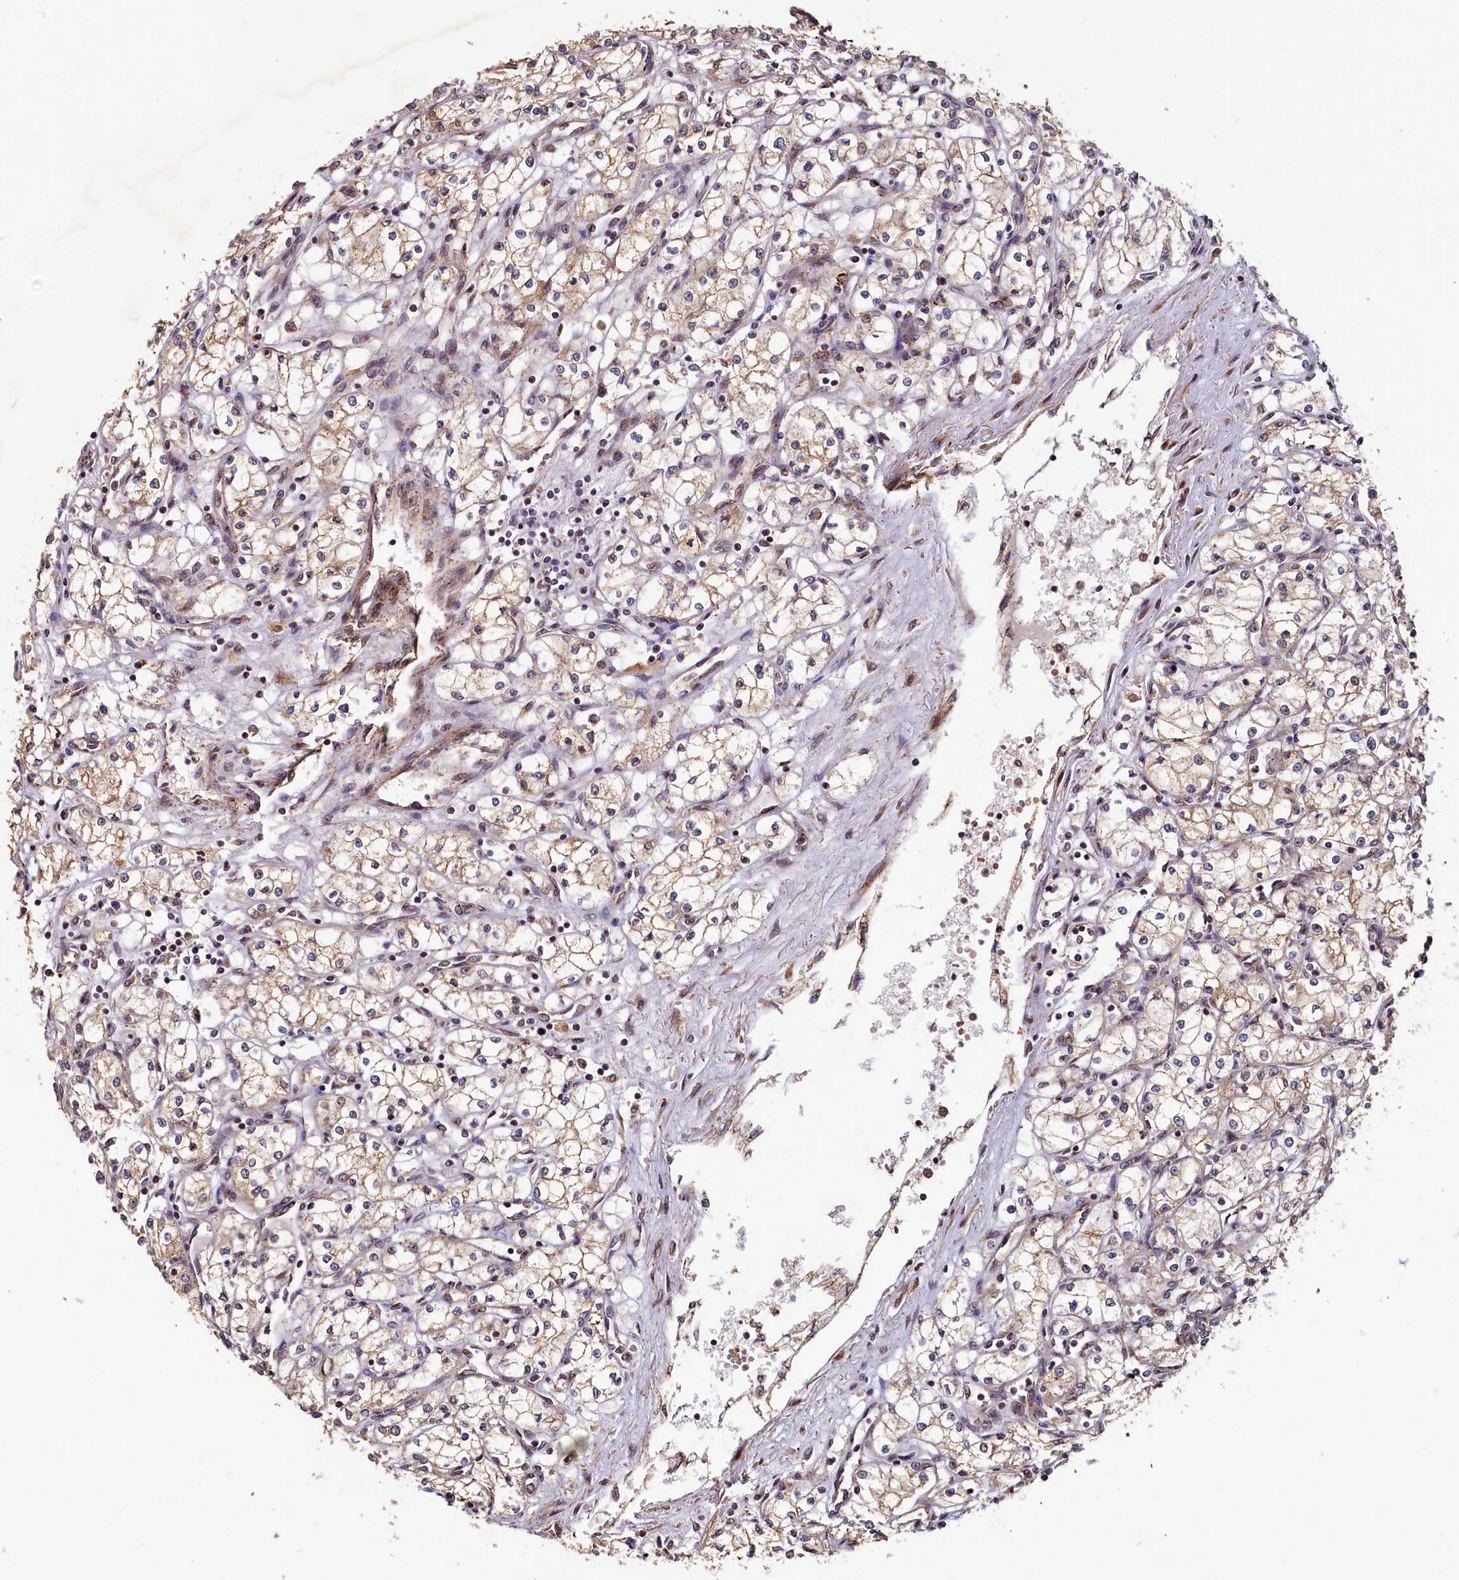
{"staining": {"intensity": "weak", "quantity": "25%-75%", "location": "cytoplasmic/membranous"}, "tissue": "renal cancer", "cell_type": "Tumor cells", "image_type": "cancer", "snomed": [{"axis": "morphology", "description": "Adenocarcinoma, NOS"}, {"axis": "topography", "description": "Kidney"}], "caption": "This micrograph shows IHC staining of renal cancer (adenocarcinoma), with low weak cytoplasmic/membranous staining in approximately 25%-75% of tumor cells.", "gene": "TMEM181", "patient": {"sex": "male", "age": 59}}